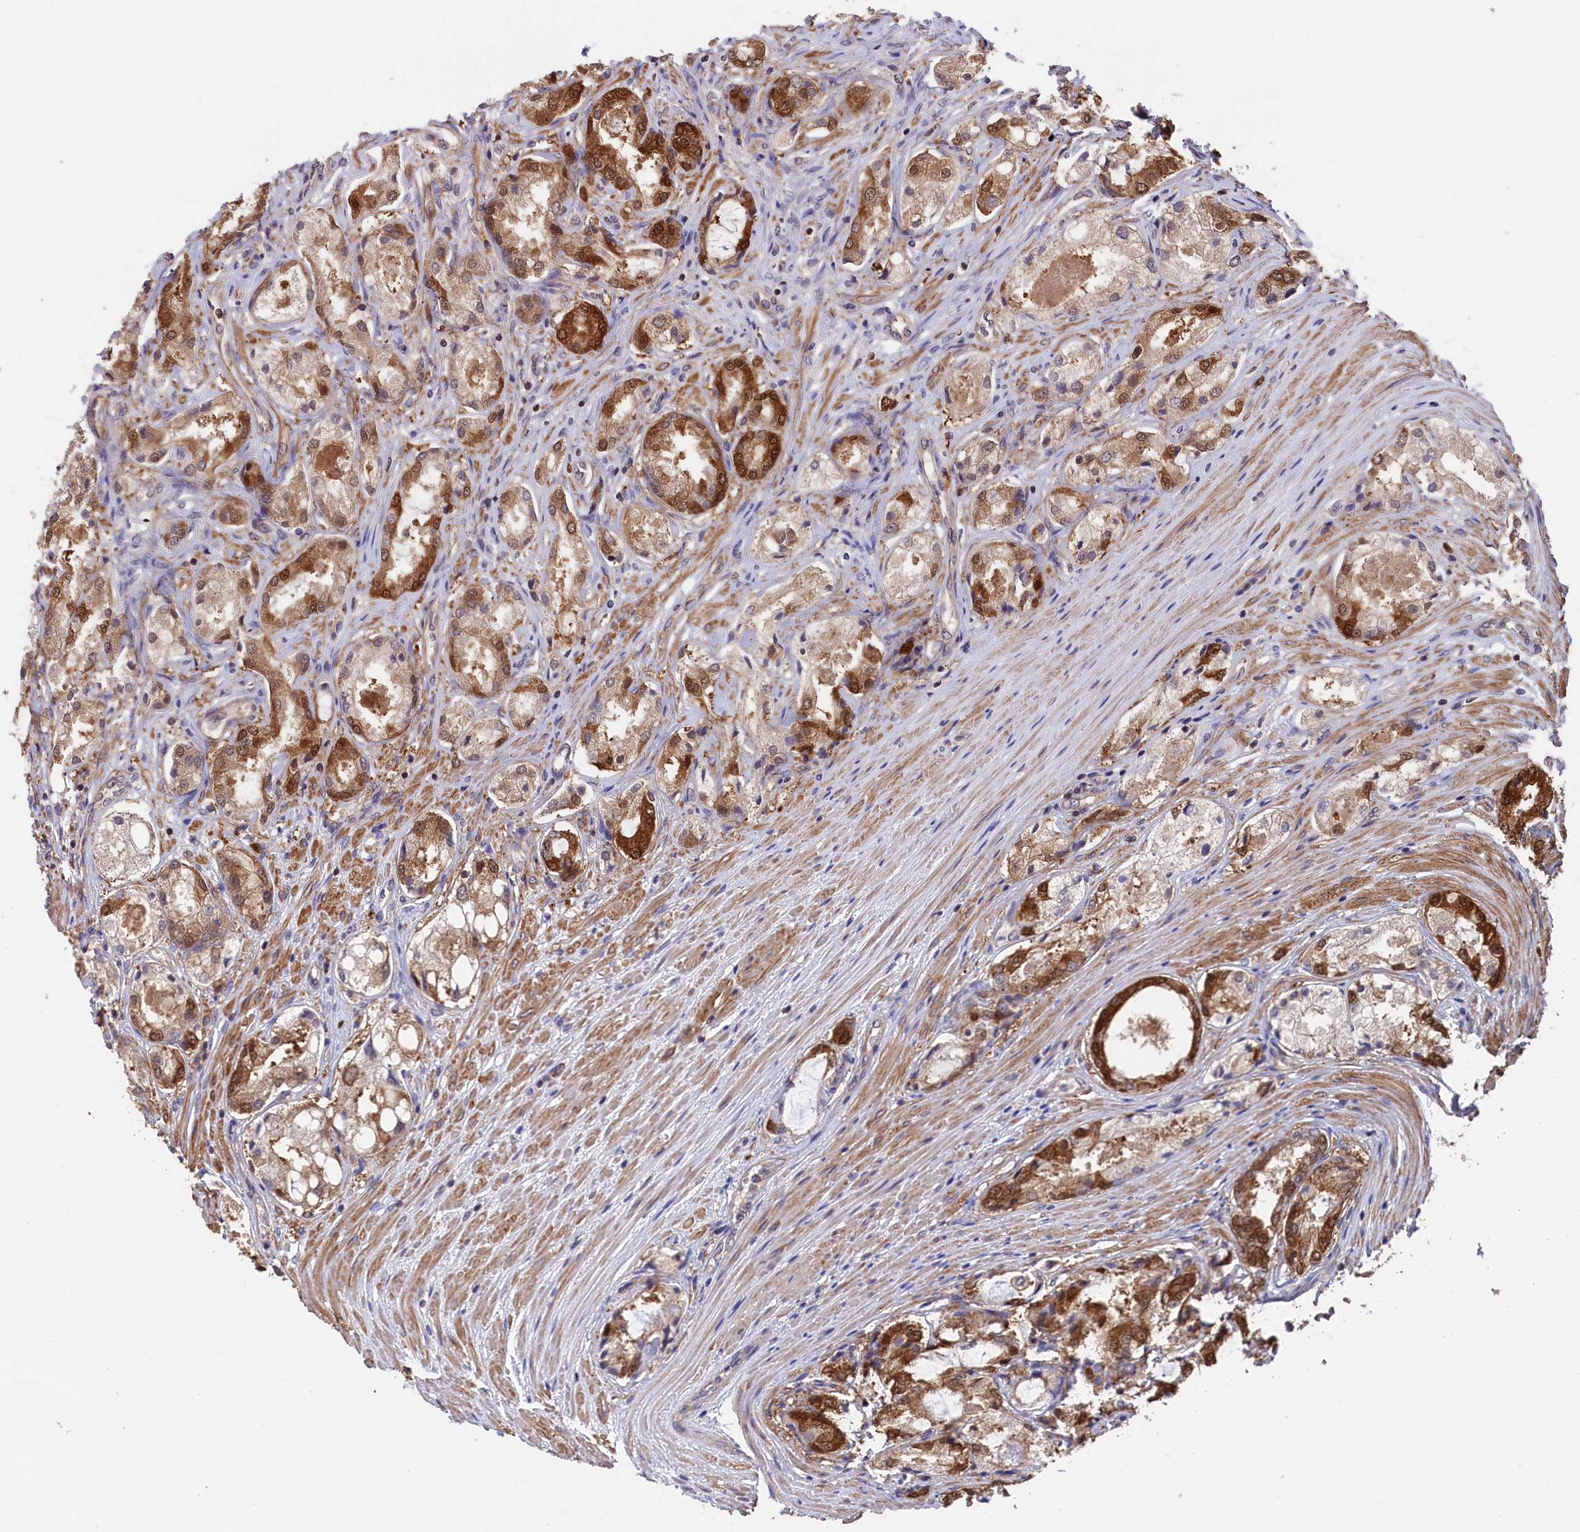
{"staining": {"intensity": "strong", "quantity": "25%-75%", "location": "cytoplasmic/membranous,nuclear"}, "tissue": "prostate cancer", "cell_type": "Tumor cells", "image_type": "cancer", "snomed": [{"axis": "morphology", "description": "Adenocarcinoma, Low grade"}, {"axis": "topography", "description": "Prostate"}], "caption": "DAB immunohistochemical staining of prostate adenocarcinoma (low-grade) displays strong cytoplasmic/membranous and nuclear protein staining in about 25%-75% of tumor cells. (Stains: DAB (3,3'-diaminobenzidine) in brown, nuclei in blue, Microscopy: brightfield microscopy at high magnification).", "gene": "JPT2", "patient": {"sex": "male", "age": 68}}